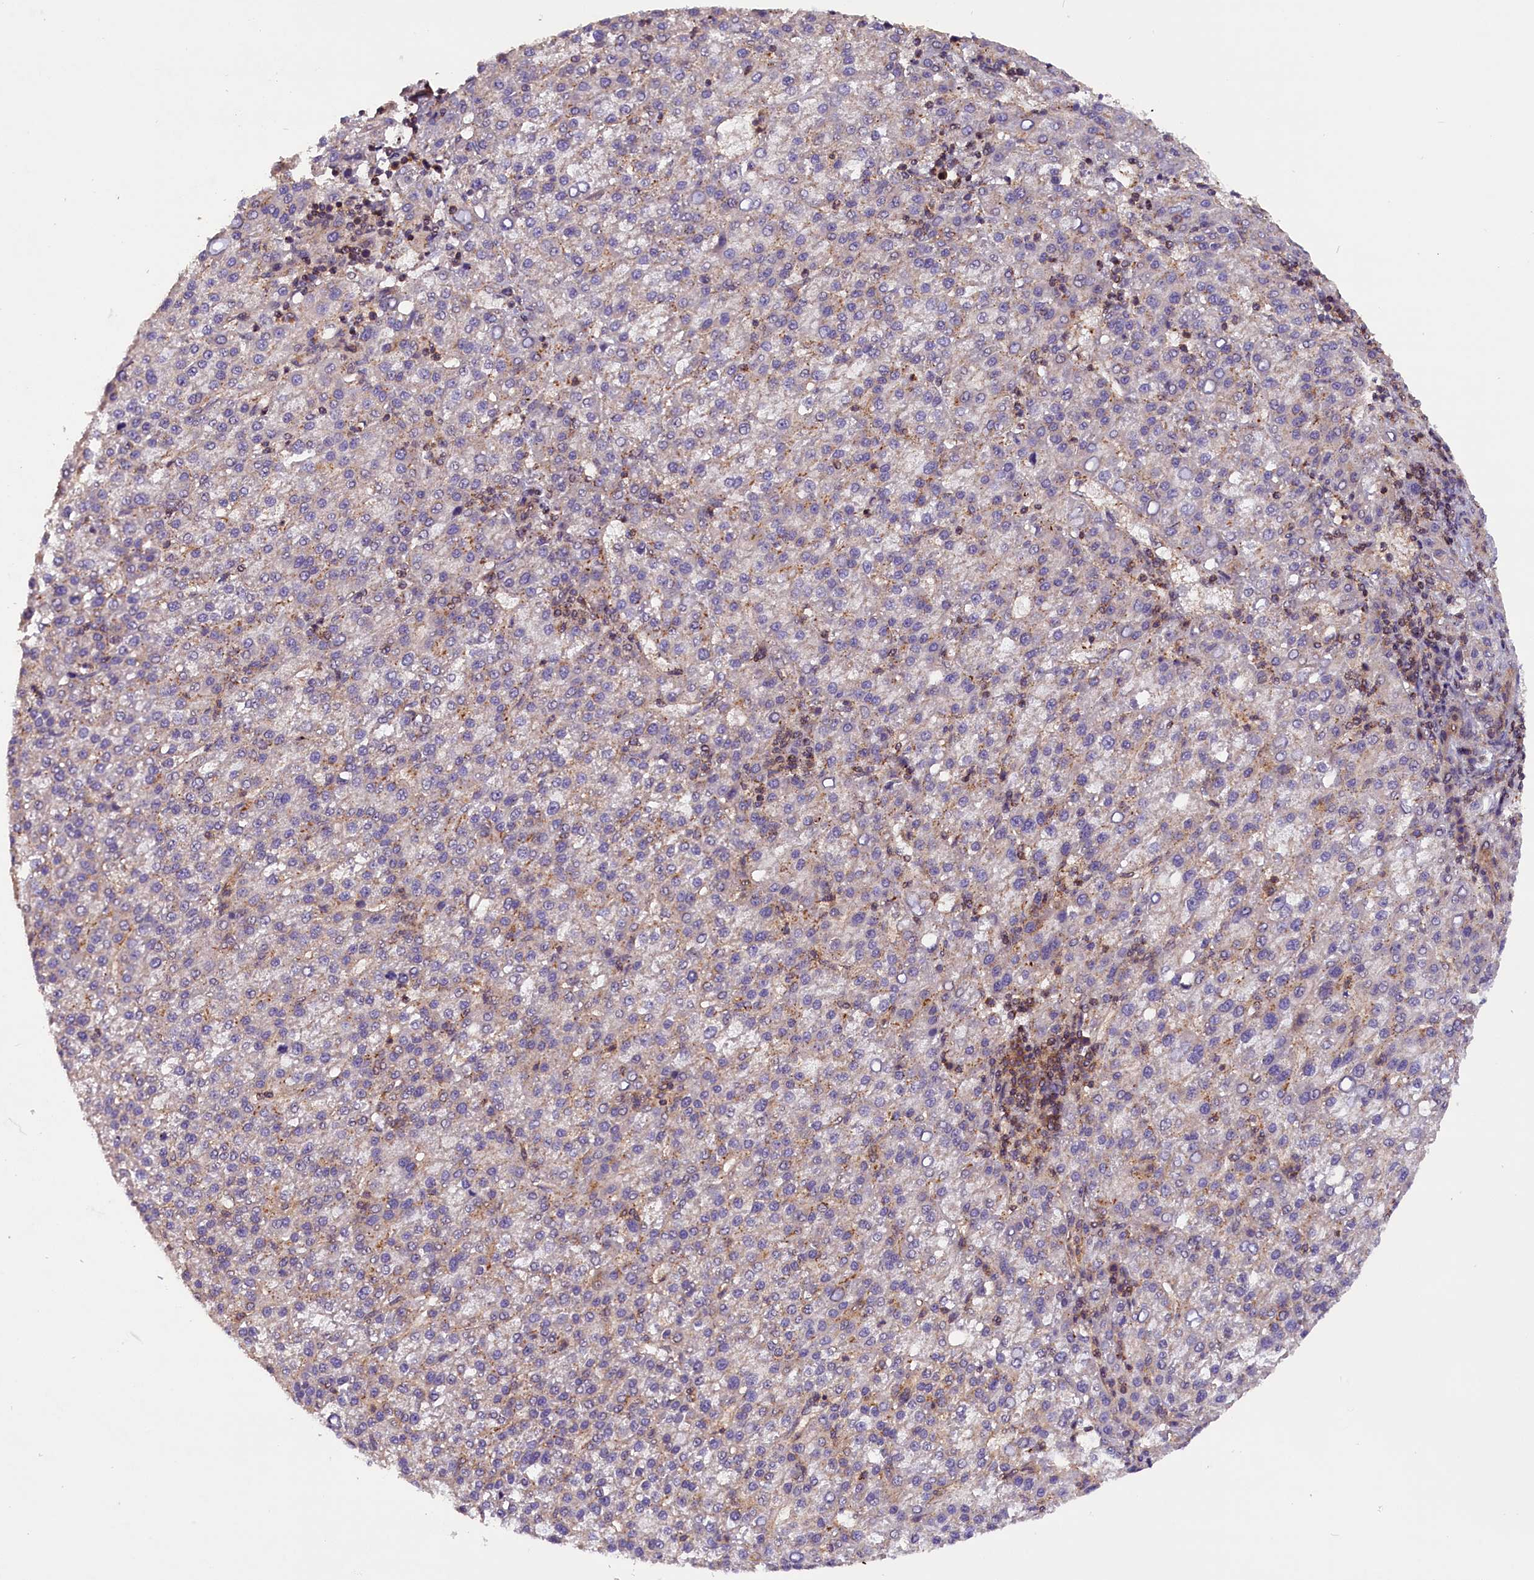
{"staining": {"intensity": "weak", "quantity": "25%-75%", "location": "cytoplasmic/membranous"}, "tissue": "liver cancer", "cell_type": "Tumor cells", "image_type": "cancer", "snomed": [{"axis": "morphology", "description": "Carcinoma, Hepatocellular, NOS"}, {"axis": "topography", "description": "Liver"}], "caption": "Hepatocellular carcinoma (liver) tissue exhibits weak cytoplasmic/membranous staining in approximately 25%-75% of tumor cells", "gene": "IST1", "patient": {"sex": "female", "age": 58}}